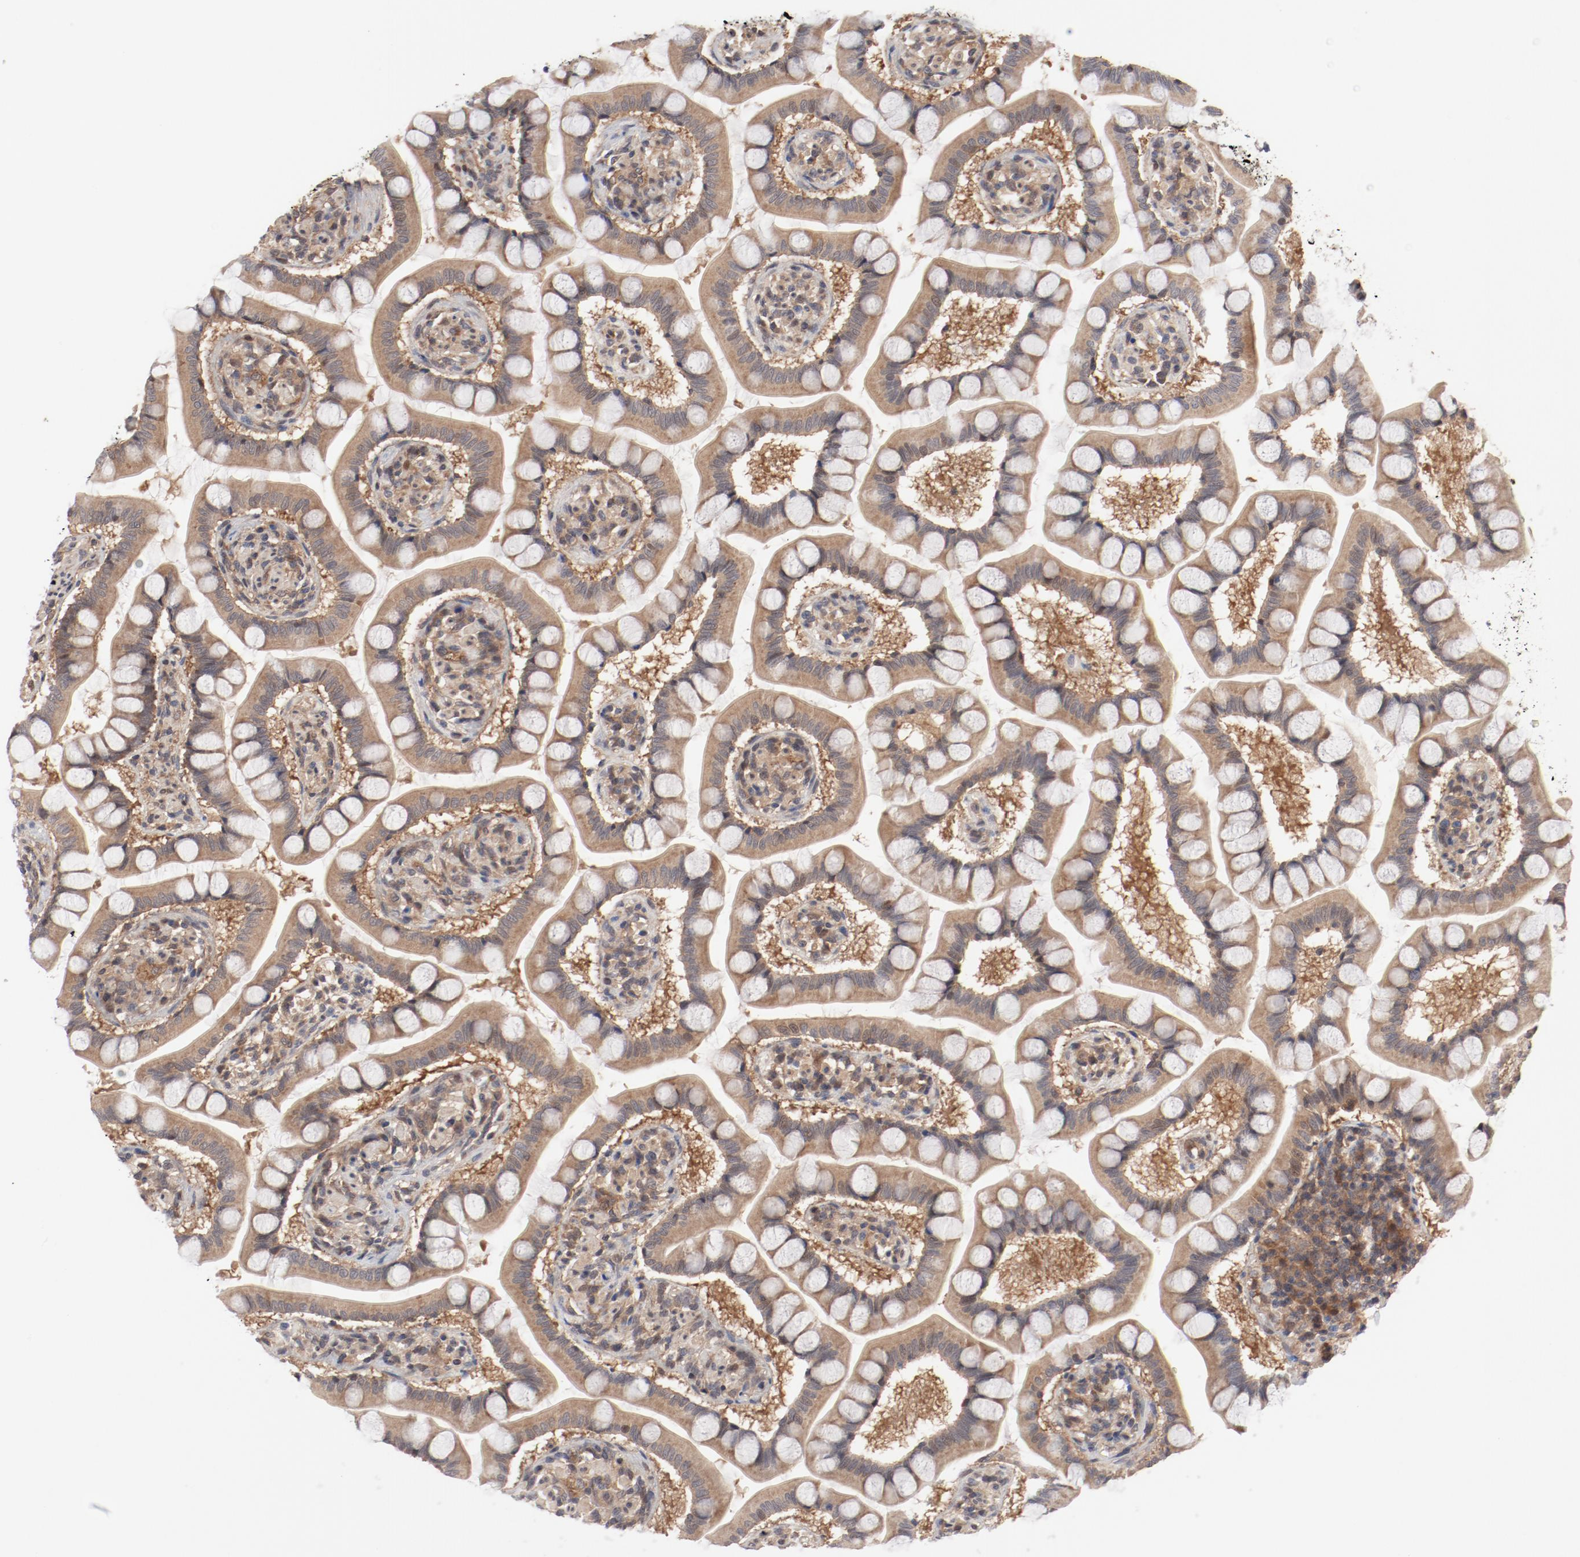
{"staining": {"intensity": "weak", "quantity": ">75%", "location": "cytoplasmic/membranous"}, "tissue": "small intestine", "cell_type": "Glandular cells", "image_type": "normal", "snomed": [{"axis": "morphology", "description": "Normal tissue, NOS"}, {"axis": "topography", "description": "Small intestine"}], "caption": "A low amount of weak cytoplasmic/membranous positivity is present in approximately >75% of glandular cells in normal small intestine.", "gene": "PITPNM2", "patient": {"sex": "male", "age": 41}}